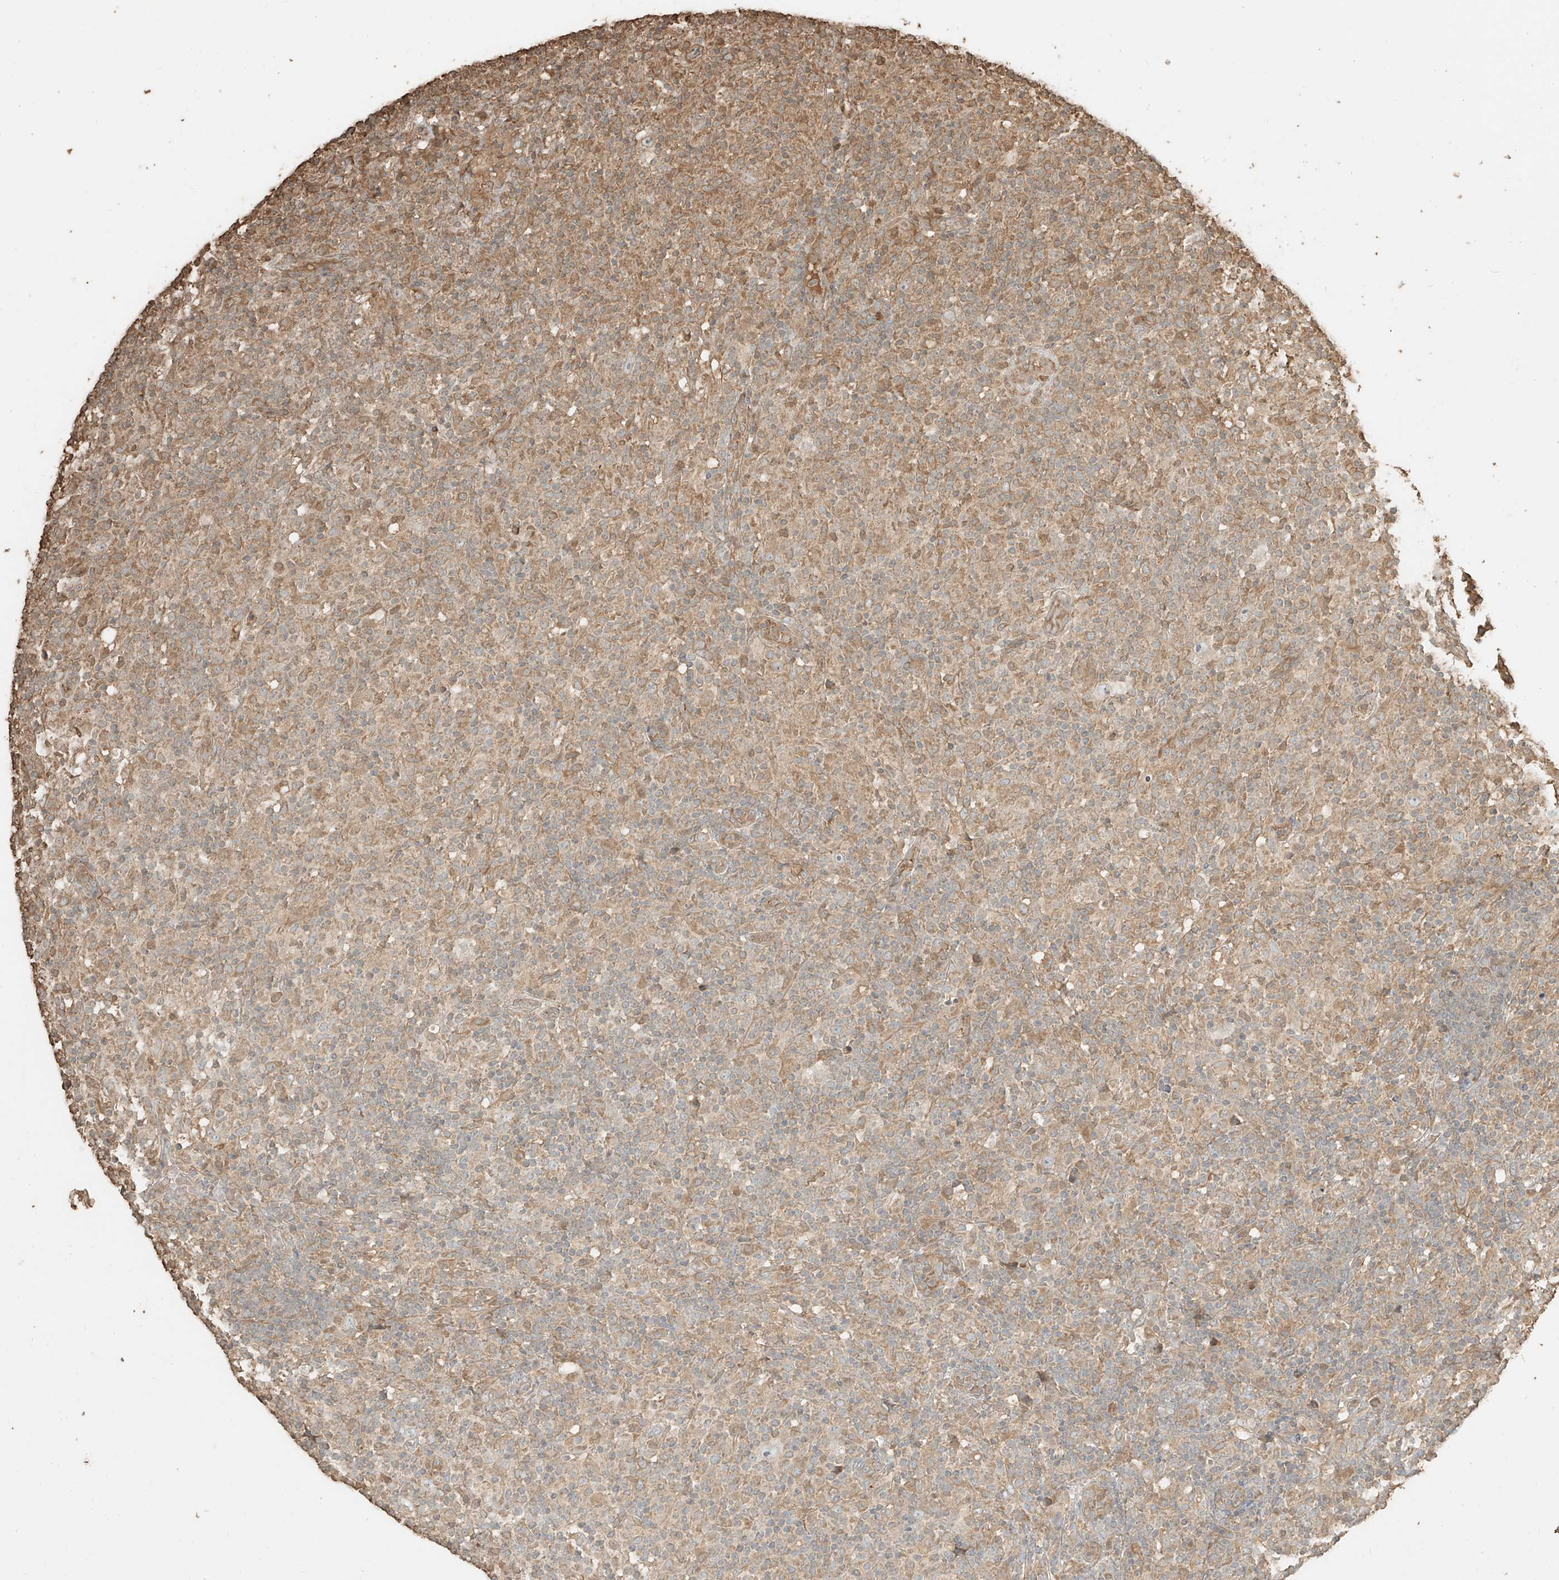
{"staining": {"intensity": "negative", "quantity": "none", "location": "none"}, "tissue": "lymphoma", "cell_type": "Tumor cells", "image_type": "cancer", "snomed": [{"axis": "morphology", "description": "Hodgkin's disease, NOS"}, {"axis": "topography", "description": "Lymph node"}], "caption": "There is no significant positivity in tumor cells of lymphoma. (Brightfield microscopy of DAB immunohistochemistry at high magnification).", "gene": "RFTN2", "patient": {"sex": "male", "age": 70}}